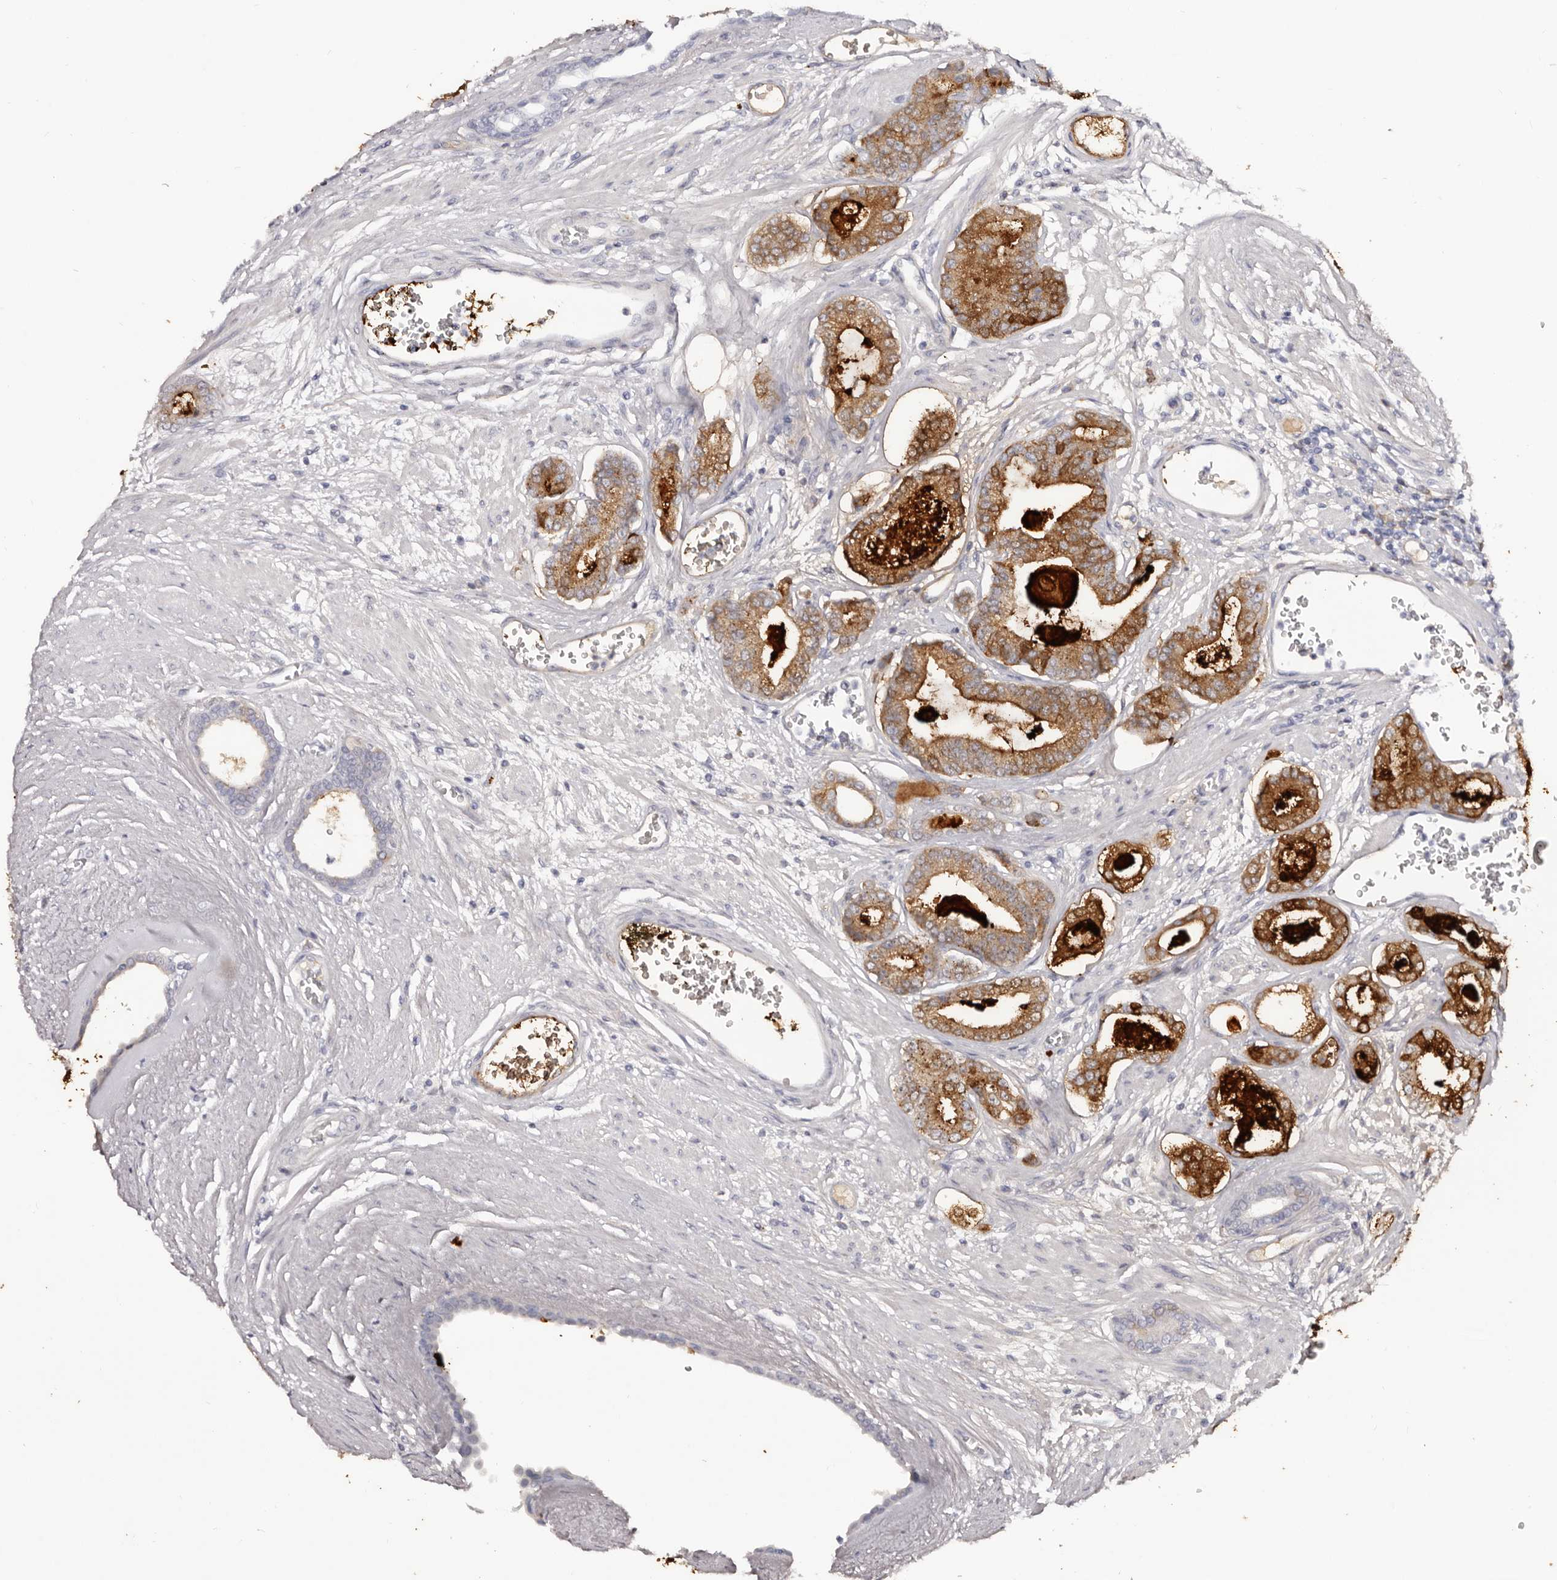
{"staining": {"intensity": "moderate", "quantity": ">75%", "location": "cytoplasmic/membranous"}, "tissue": "prostate cancer", "cell_type": "Tumor cells", "image_type": "cancer", "snomed": [{"axis": "morphology", "description": "Adenocarcinoma, Low grade"}, {"axis": "topography", "description": "Prostate"}], "caption": "Low-grade adenocarcinoma (prostate) was stained to show a protein in brown. There is medium levels of moderate cytoplasmic/membranous staining in about >75% of tumor cells.", "gene": "AKNAD1", "patient": {"sex": "male", "age": 60}}